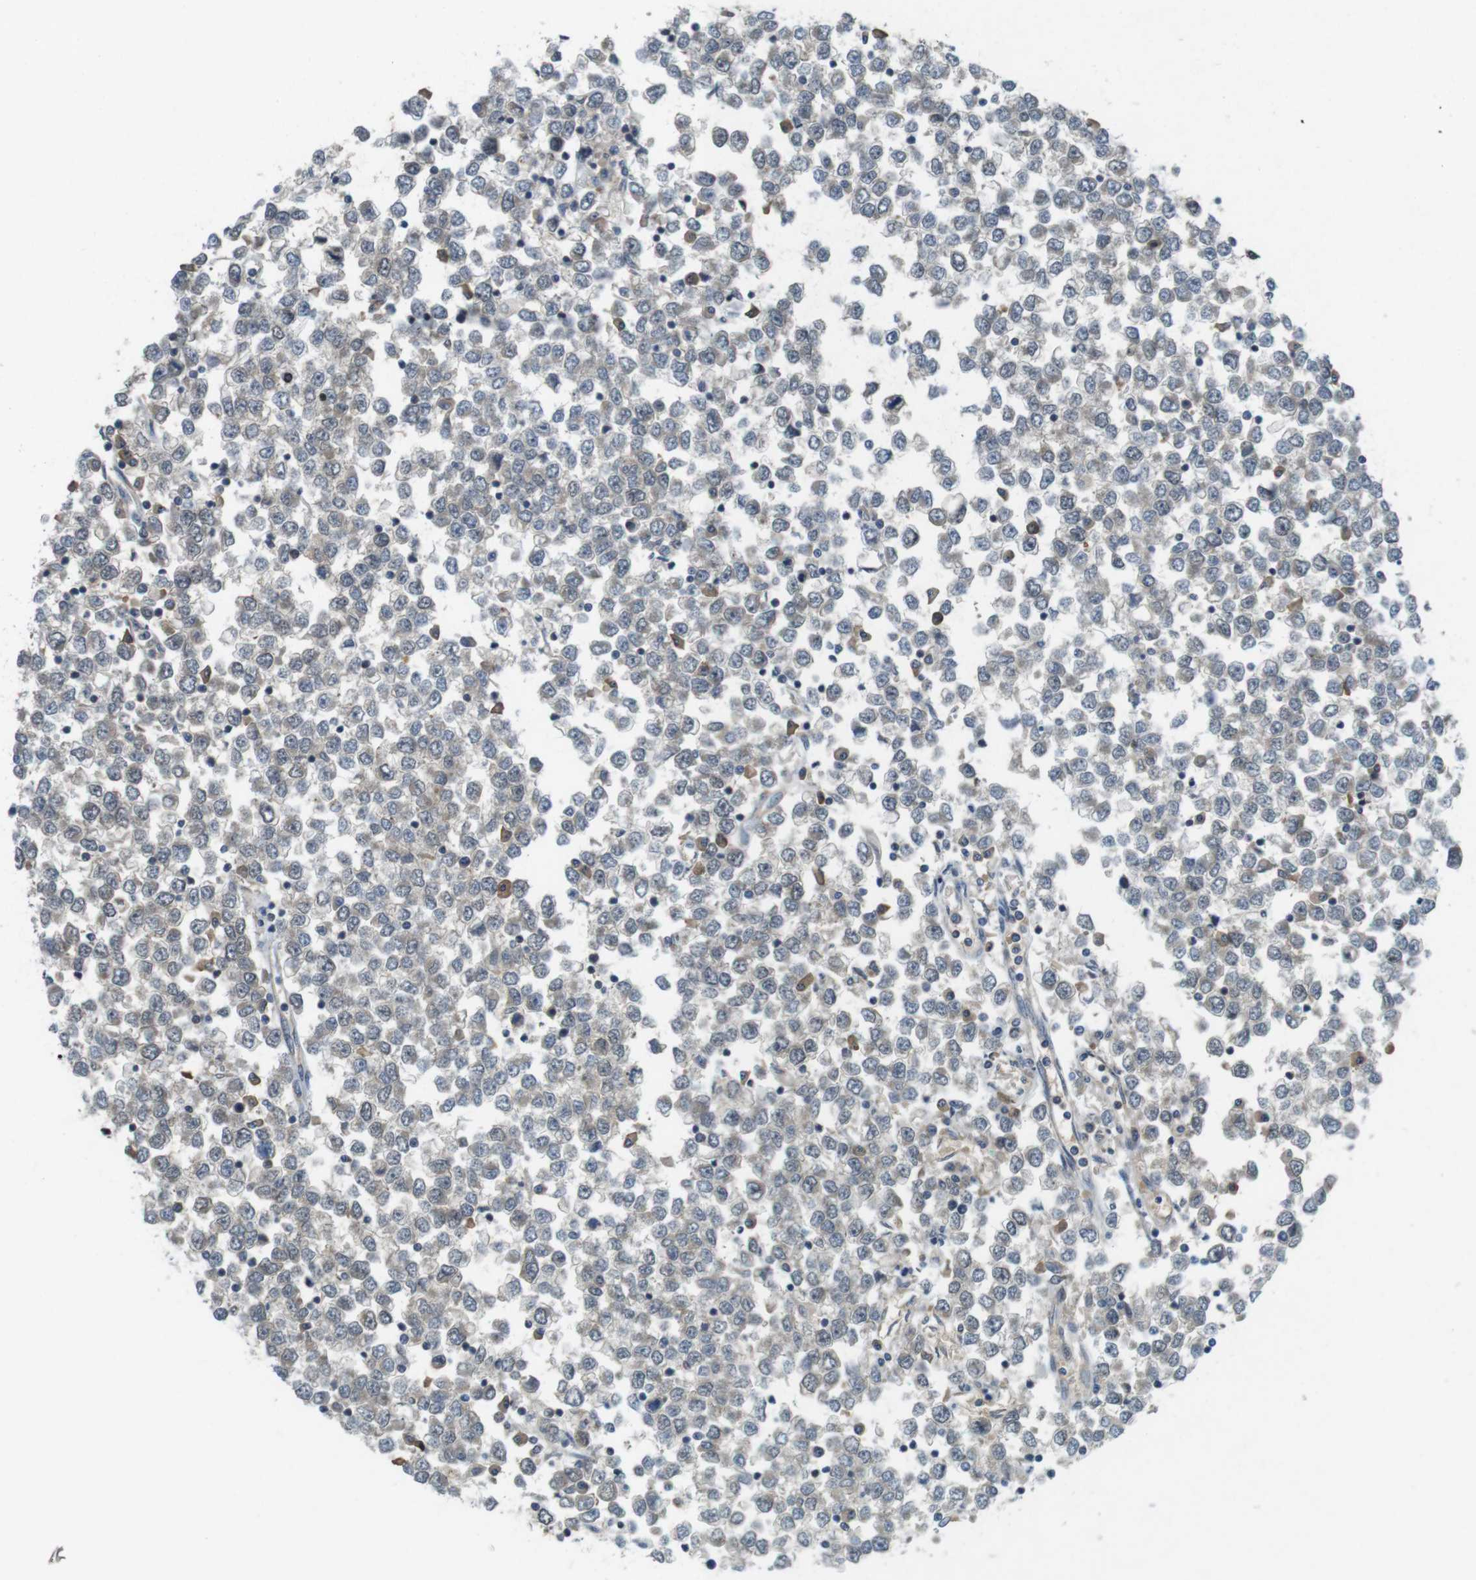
{"staining": {"intensity": "weak", "quantity": "<25%", "location": "cytoplasmic/membranous"}, "tissue": "testis cancer", "cell_type": "Tumor cells", "image_type": "cancer", "snomed": [{"axis": "morphology", "description": "Seminoma, NOS"}, {"axis": "topography", "description": "Testis"}], "caption": "A micrograph of testis cancer stained for a protein displays no brown staining in tumor cells.", "gene": "SUGT1", "patient": {"sex": "male", "age": 65}}